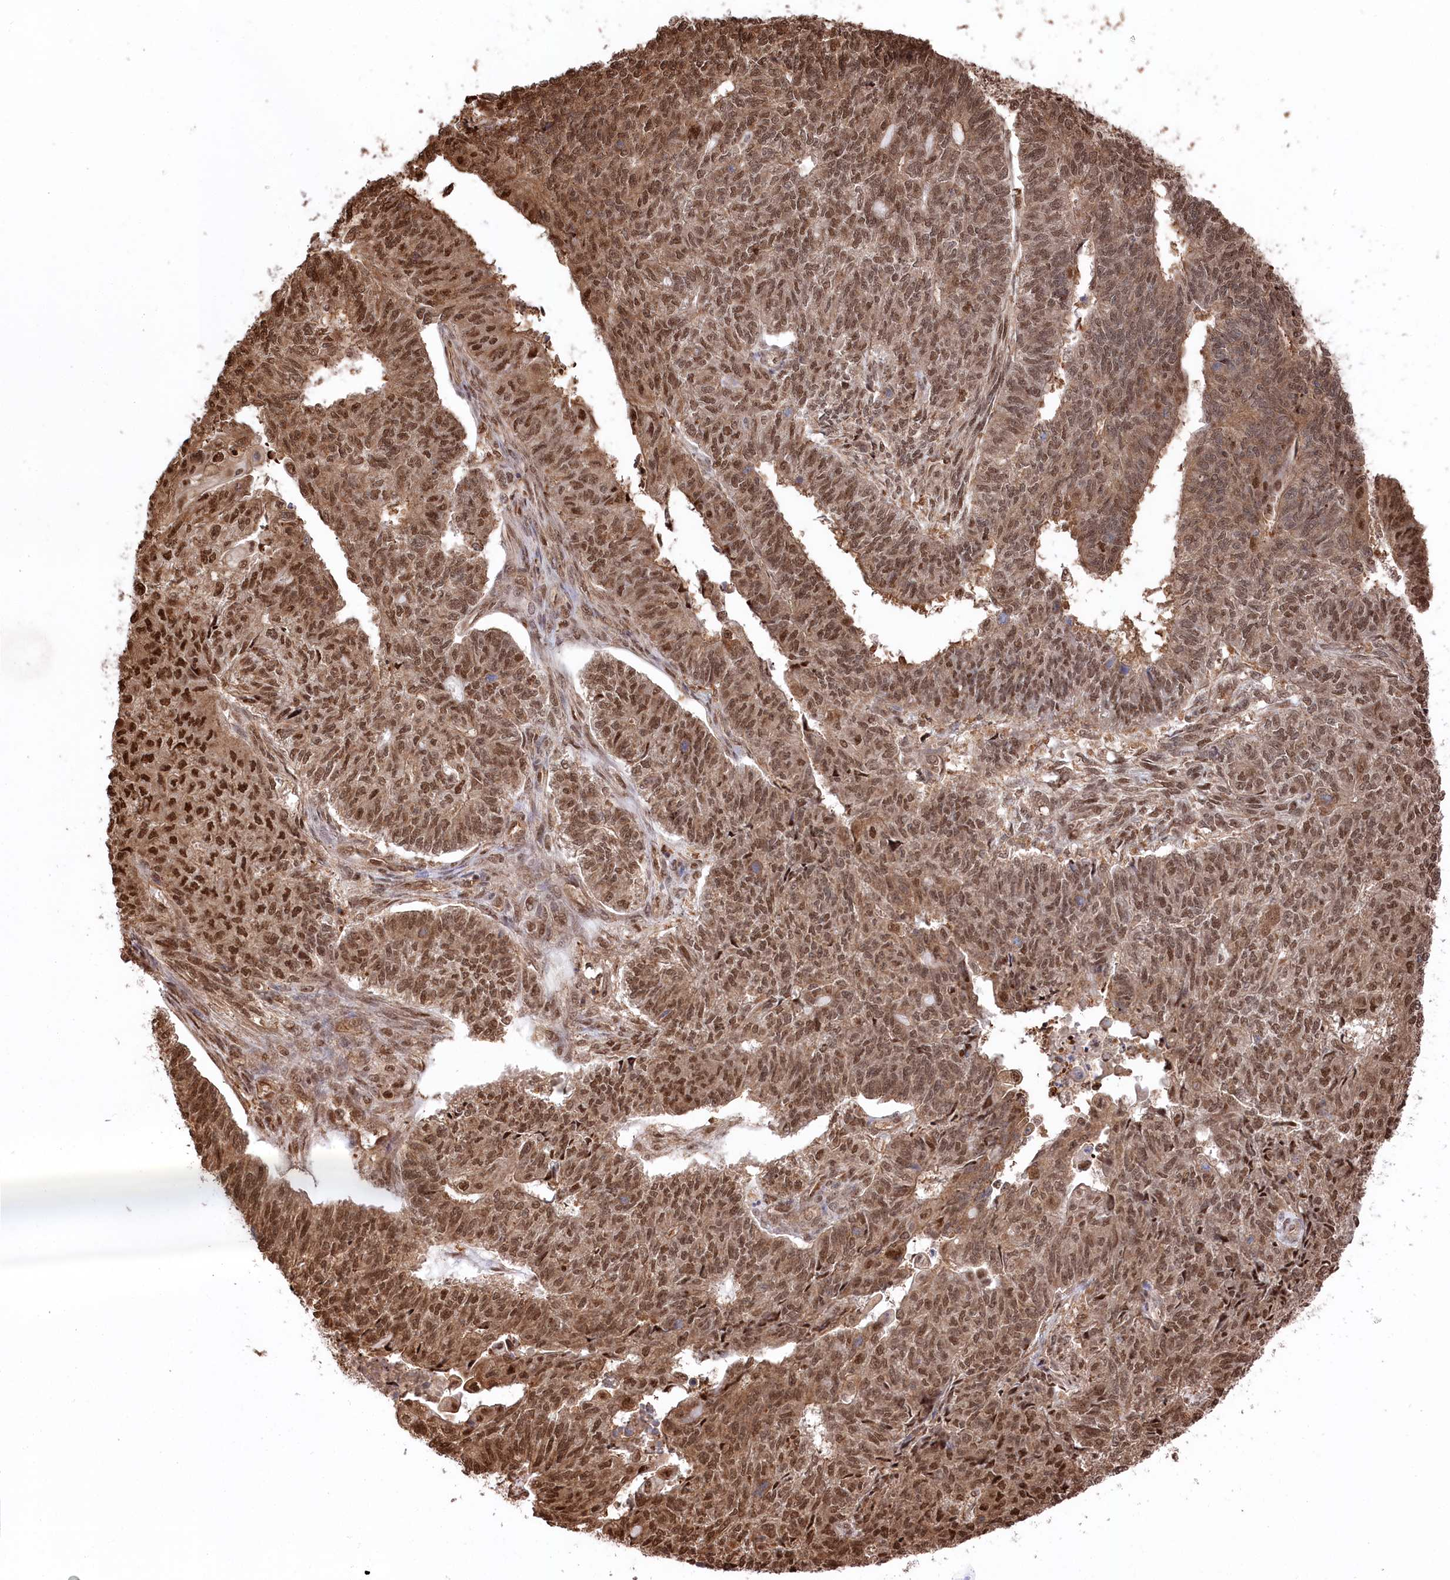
{"staining": {"intensity": "moderate", "quantity": ">75%", "location": "cytoplasmic/membranous,nuclear"}, "tissue": "endometrial cancer", "cell_type": "Tumor cells", "image_type": "cancer", "snomed": [{"axis": "morphology", "description": "Adenocarcinoma, NOS"}, {"axis": "topography", "description": "Endometrium"}], "caption": "Moderate cytoplasmic/membranous and nuclear expression for a protein is appreciated in approximately >75% of tumor cells of endometrial cancer using immunohistochemistry.", "gene": "PSMA1", "patient": {"sex": "female", "age": 32}}